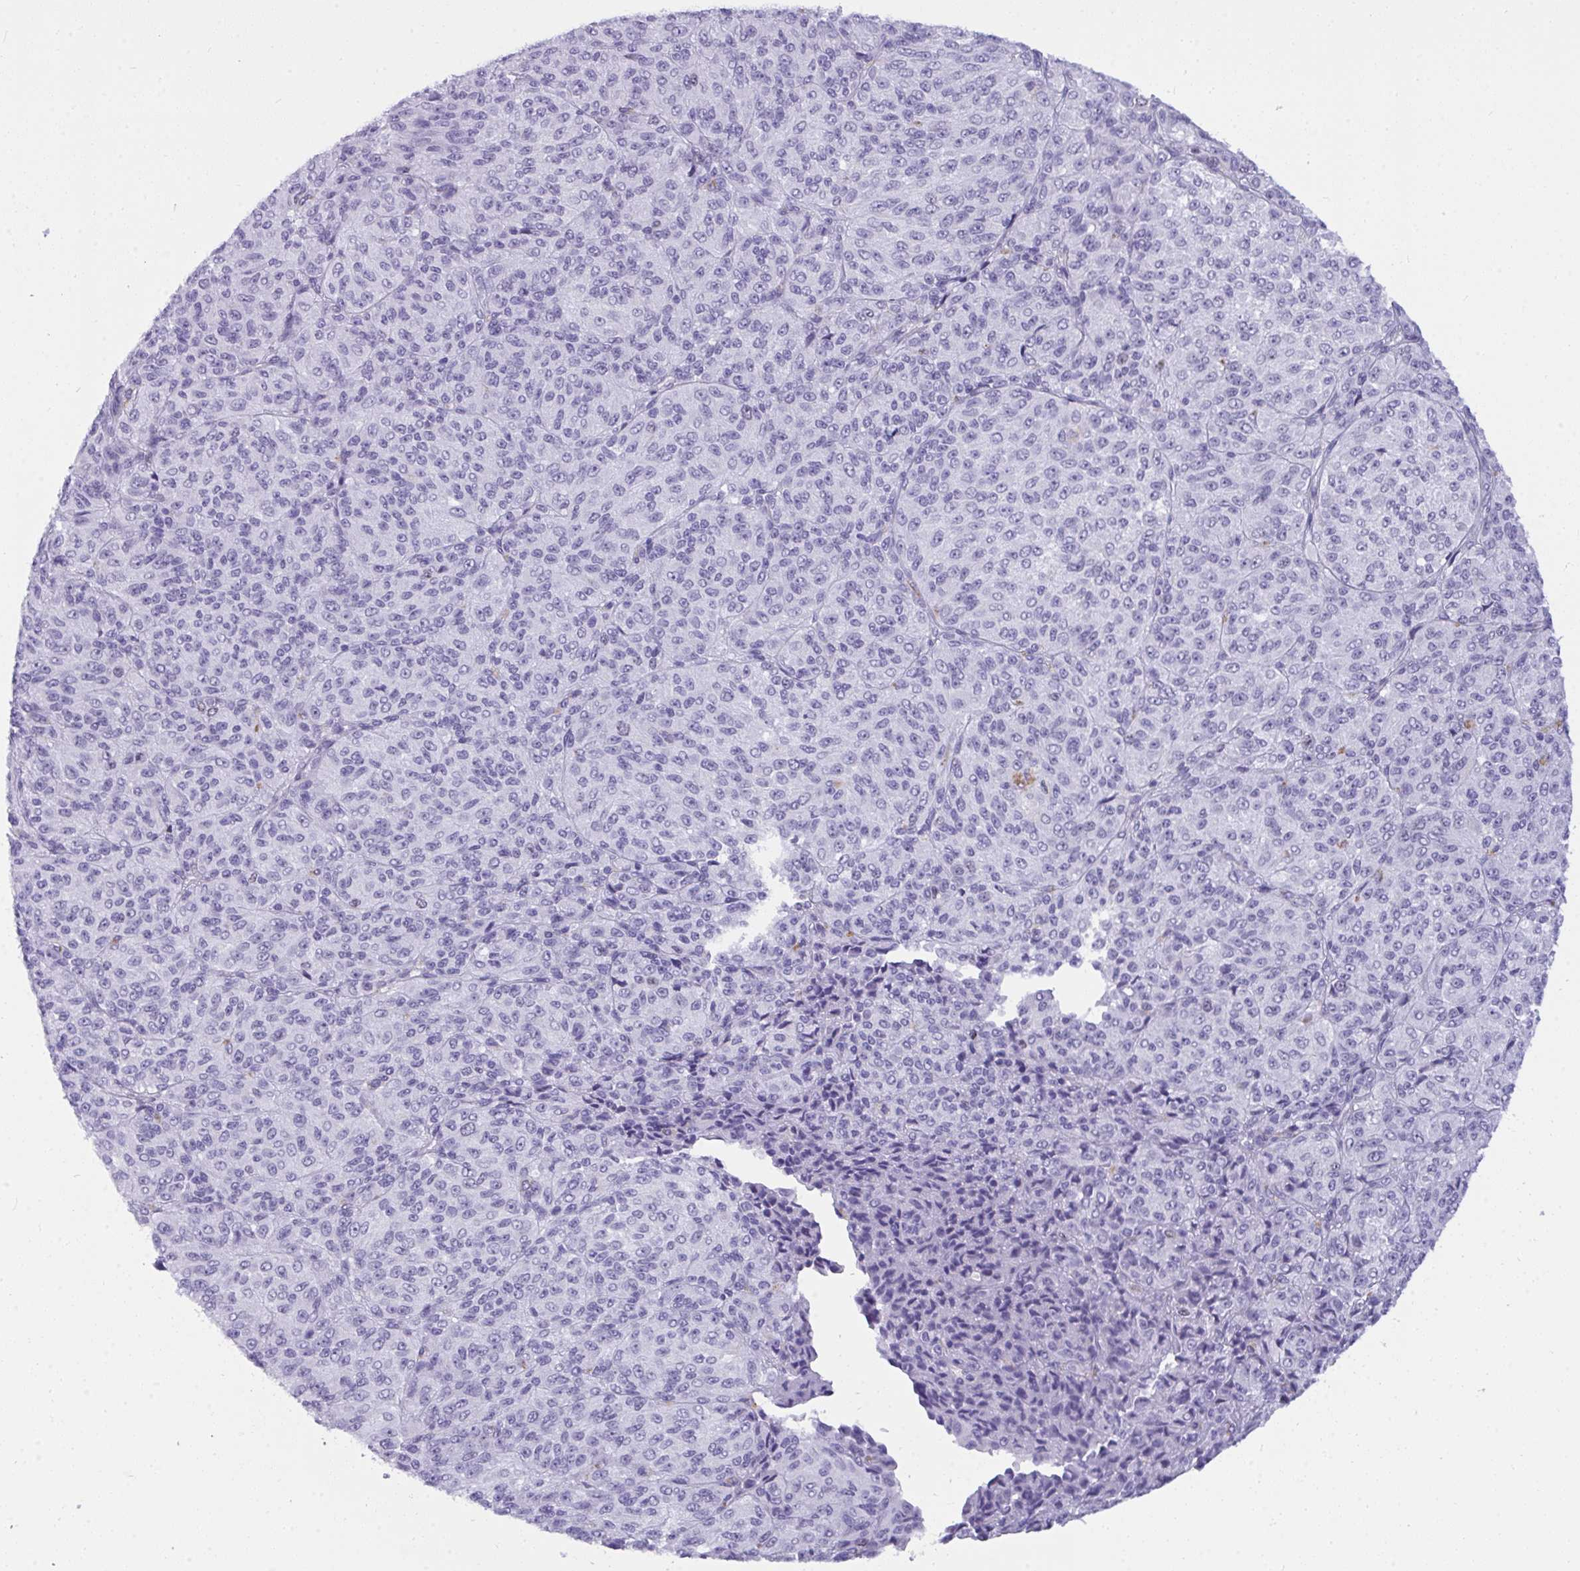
{"staining": {"intensity": "negative", "quantity": "none", "location": "none"}, "tissue": "melanoma", "cell_type": "Tumor cells", "image_type": "cancer", "snomed": [{"axis": "morphology", "description": "Malignant melanoma, Metastatic site"}, {"axis": "topography", "description": "Brain"}], "caption": "This micrograph is of melanoma stained with immunohistochemistry to label a protein in brown with the nuclei are counter-stained blue. There is no expression in tumor cells. Nuclei are stained in blue.", "gene": "SUZ12", "patient": {"sex": "female", "age": 56}}